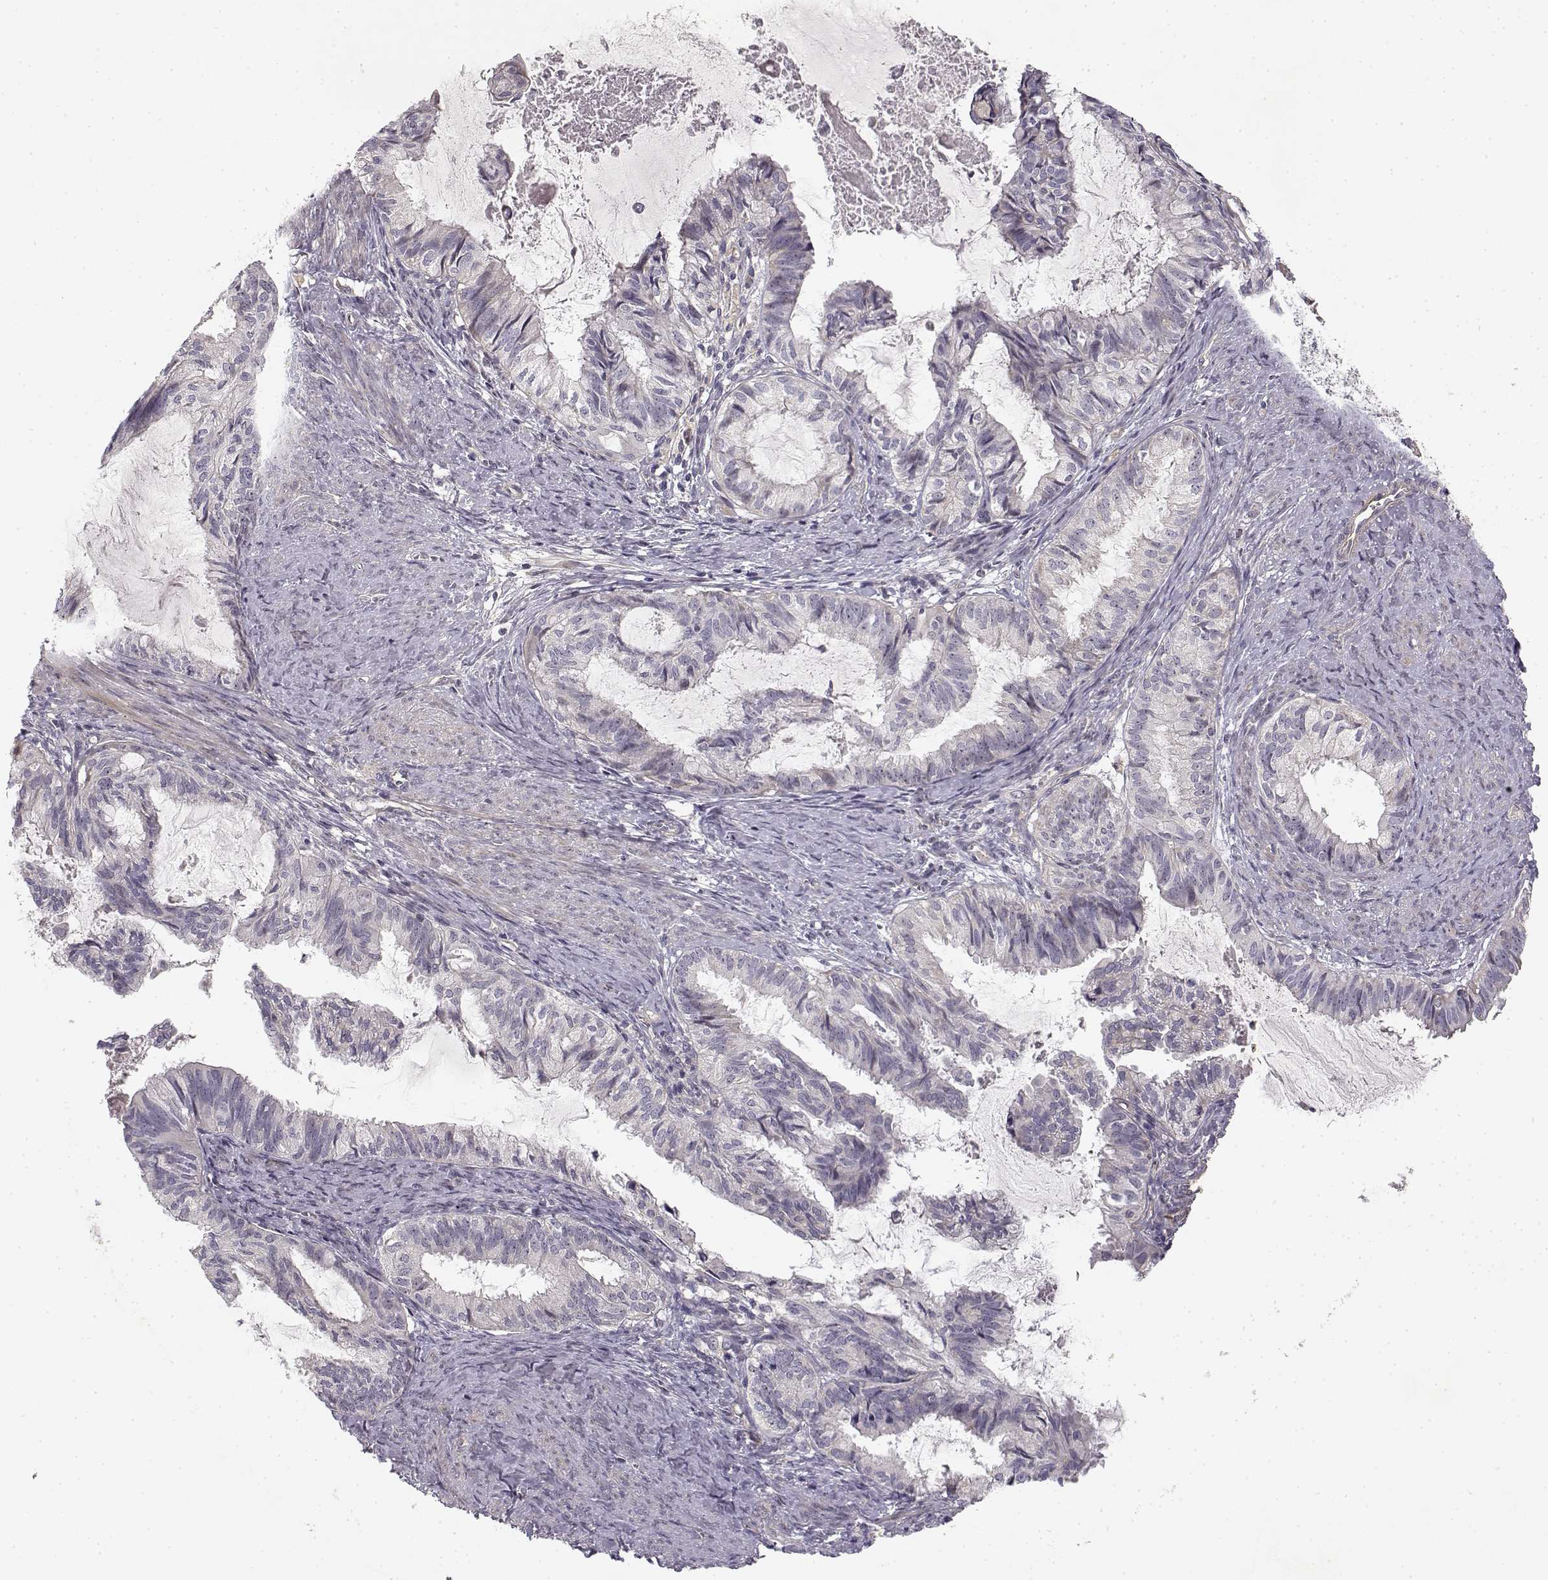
{"staining": {"intensity": "negative", "quantity": "none", "location": "none"}, "tissue": "endometrial cancer", "cell_type": "Tumor cells", "image_type": "cancer", "snomed": [{"axis": "morphology", "description": "Adenocarcinoma, NOS"}, {"axis": "topography", "description": "Endometrium"}], "caption": "Immunohistochemical staining of endometrial adenocarcinoma reveals no significant positivity in tumor cells.", "gene": "MED12L", "patient": {"sex": "female", "age": 86}}